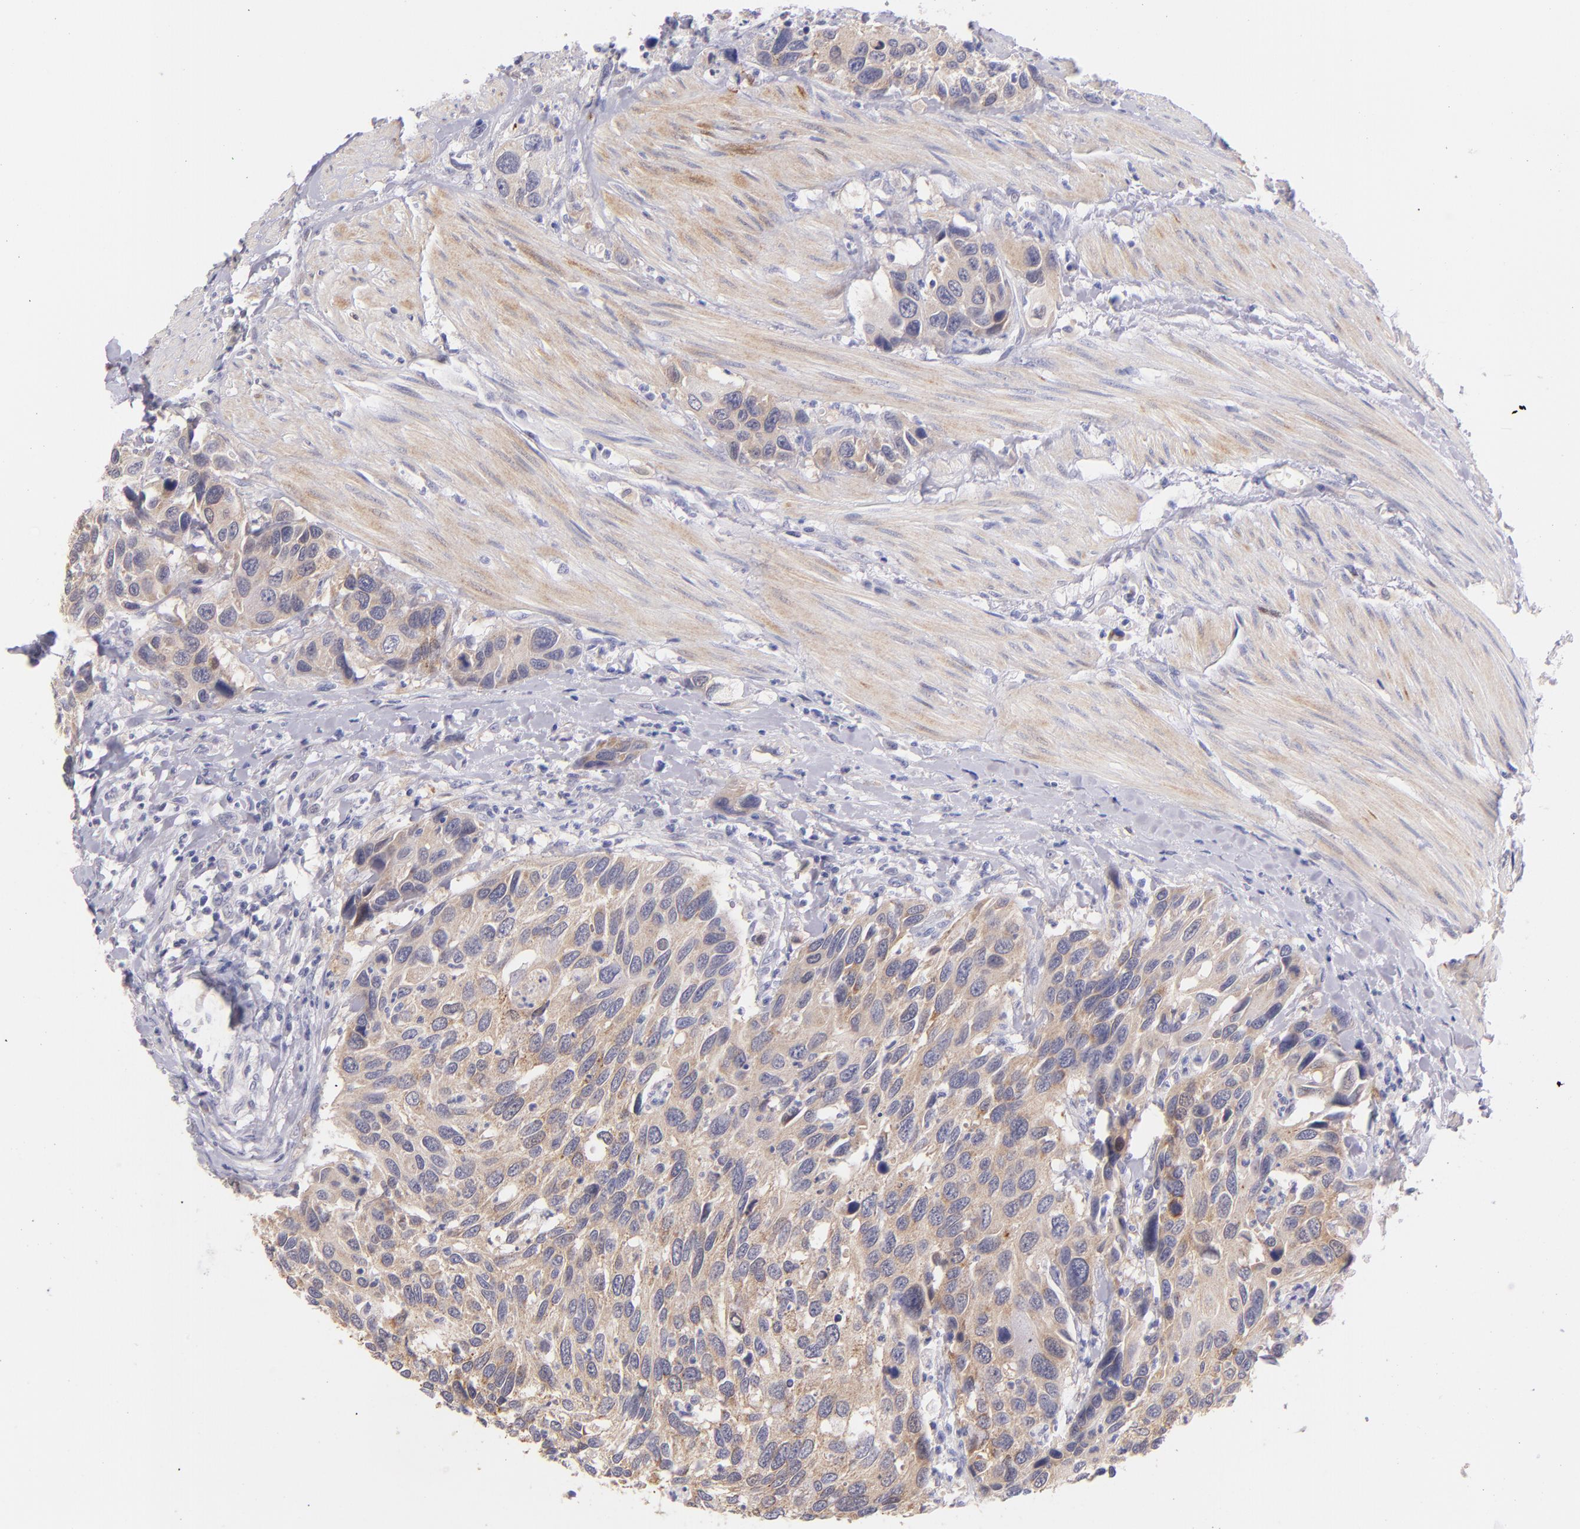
{"staining": {"intensity": "weak", "quantity": ">75%", "location": "cytoplasmic/membranous"}, "tissue": "urothelial cancer", "cell_type": "Tumor cells", "image_type": "cancer", "snomed": [{"axis": "morphology", "description": "Urothelial carcinoma, High grade"}, {"axis": "topography", "description": "Urinary bladder"}], "caption": "Immunohistochemistry (IHC) histopathology image of urothelial cancer stained for a protein (brown), which exhibits low levels of weak cytoplasmic/membranous expression in about >75% of tumor cells.", "gene": "SH2D4A", "patient": {"sex": "male", "age": 66}}